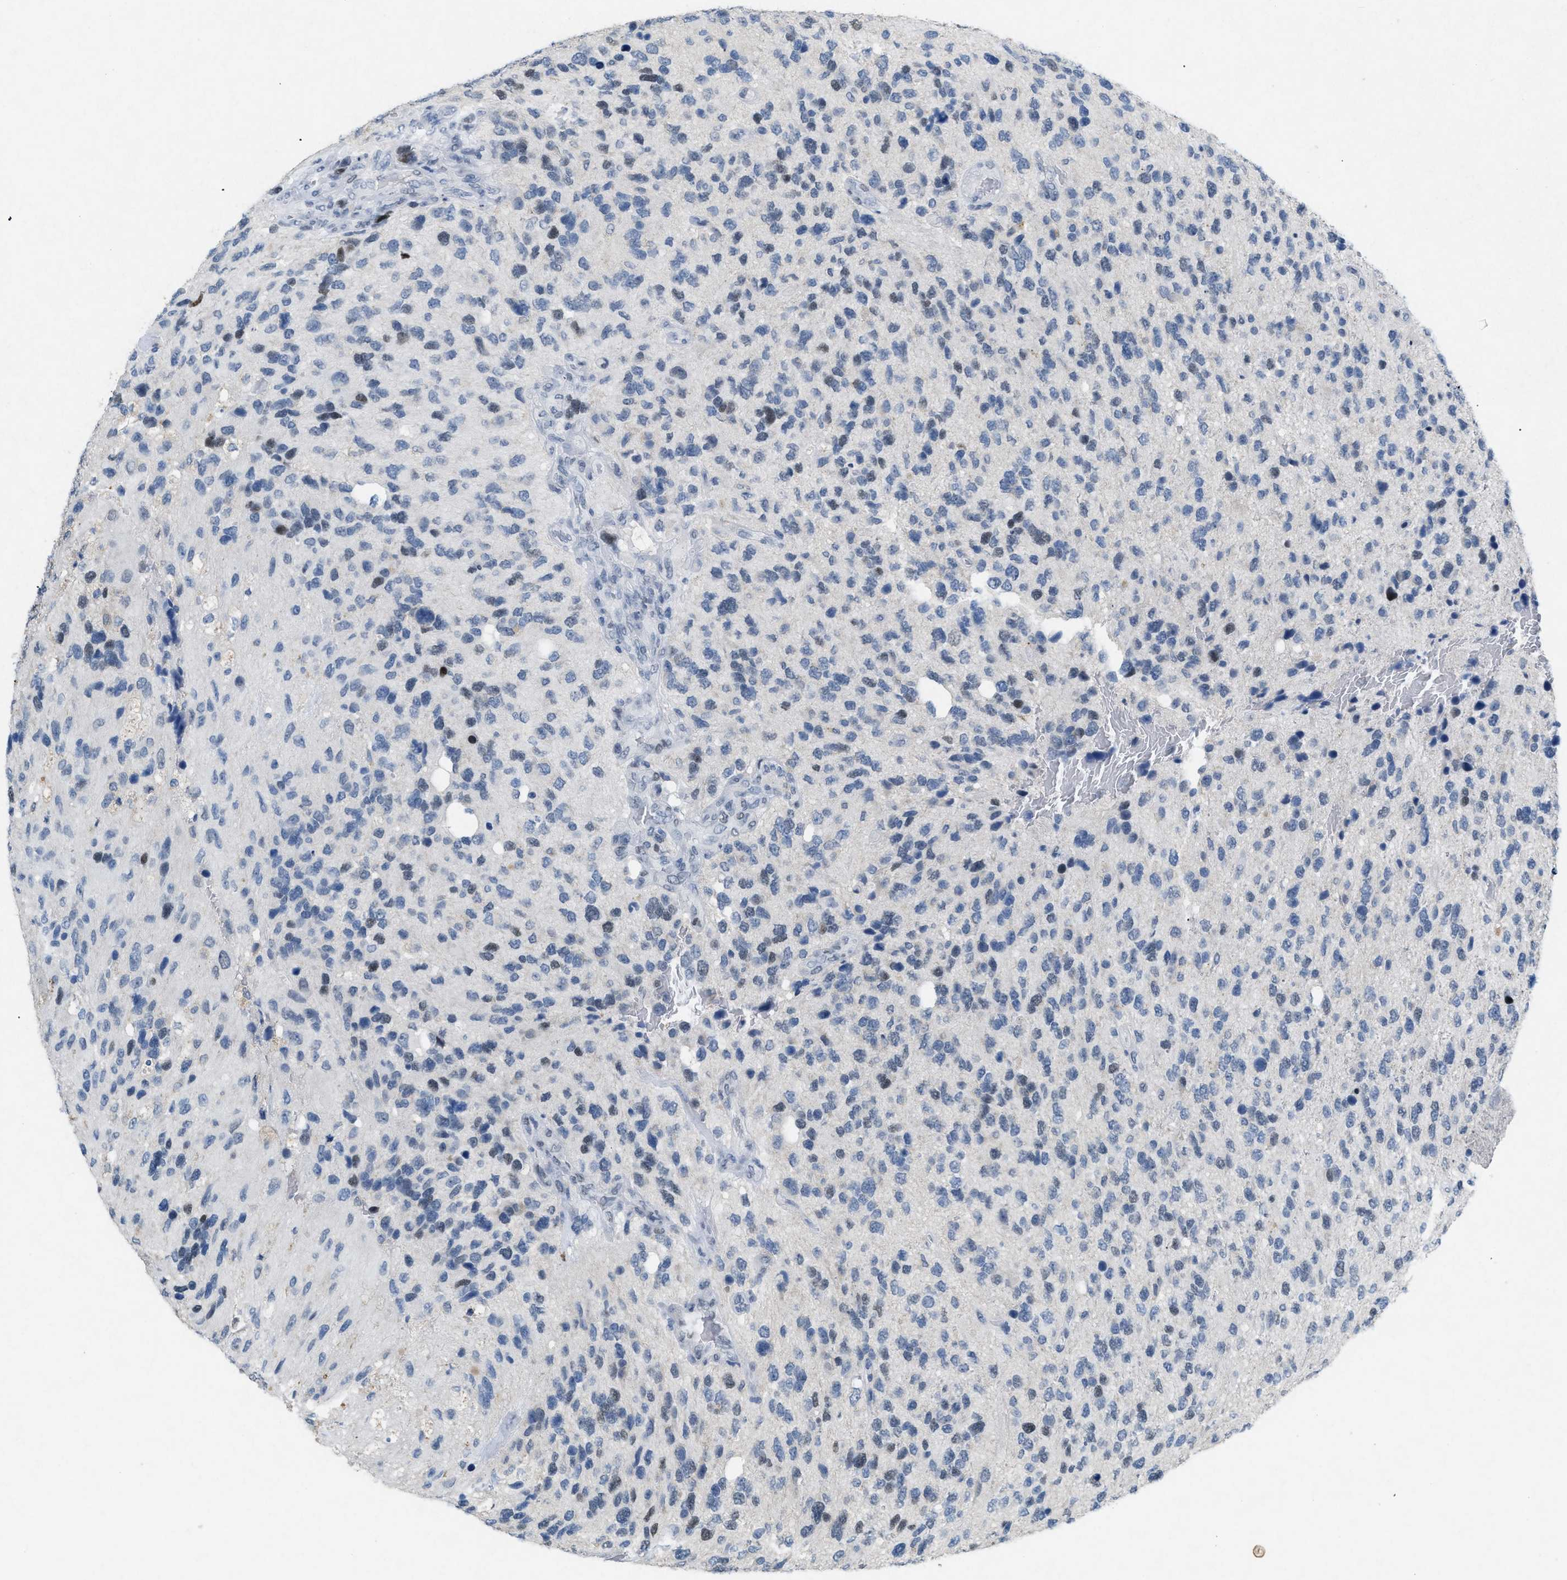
{"staining": {"intensity": "negative", "quantity": "none", "location": "none"}, "tissue": "glioma", "cell_type": "Tumor cells", "image_type": "cancer", "snomed": [{"axis": "morphology", "description": "Glioma, malignant, High grade"}, {"axis": "topography", "description": "Brain"}], "caption": "There is no significant staining in tumor cells of glioma.", "gene": "TASOR", "patient": {"sex": "female", "age": 58}}